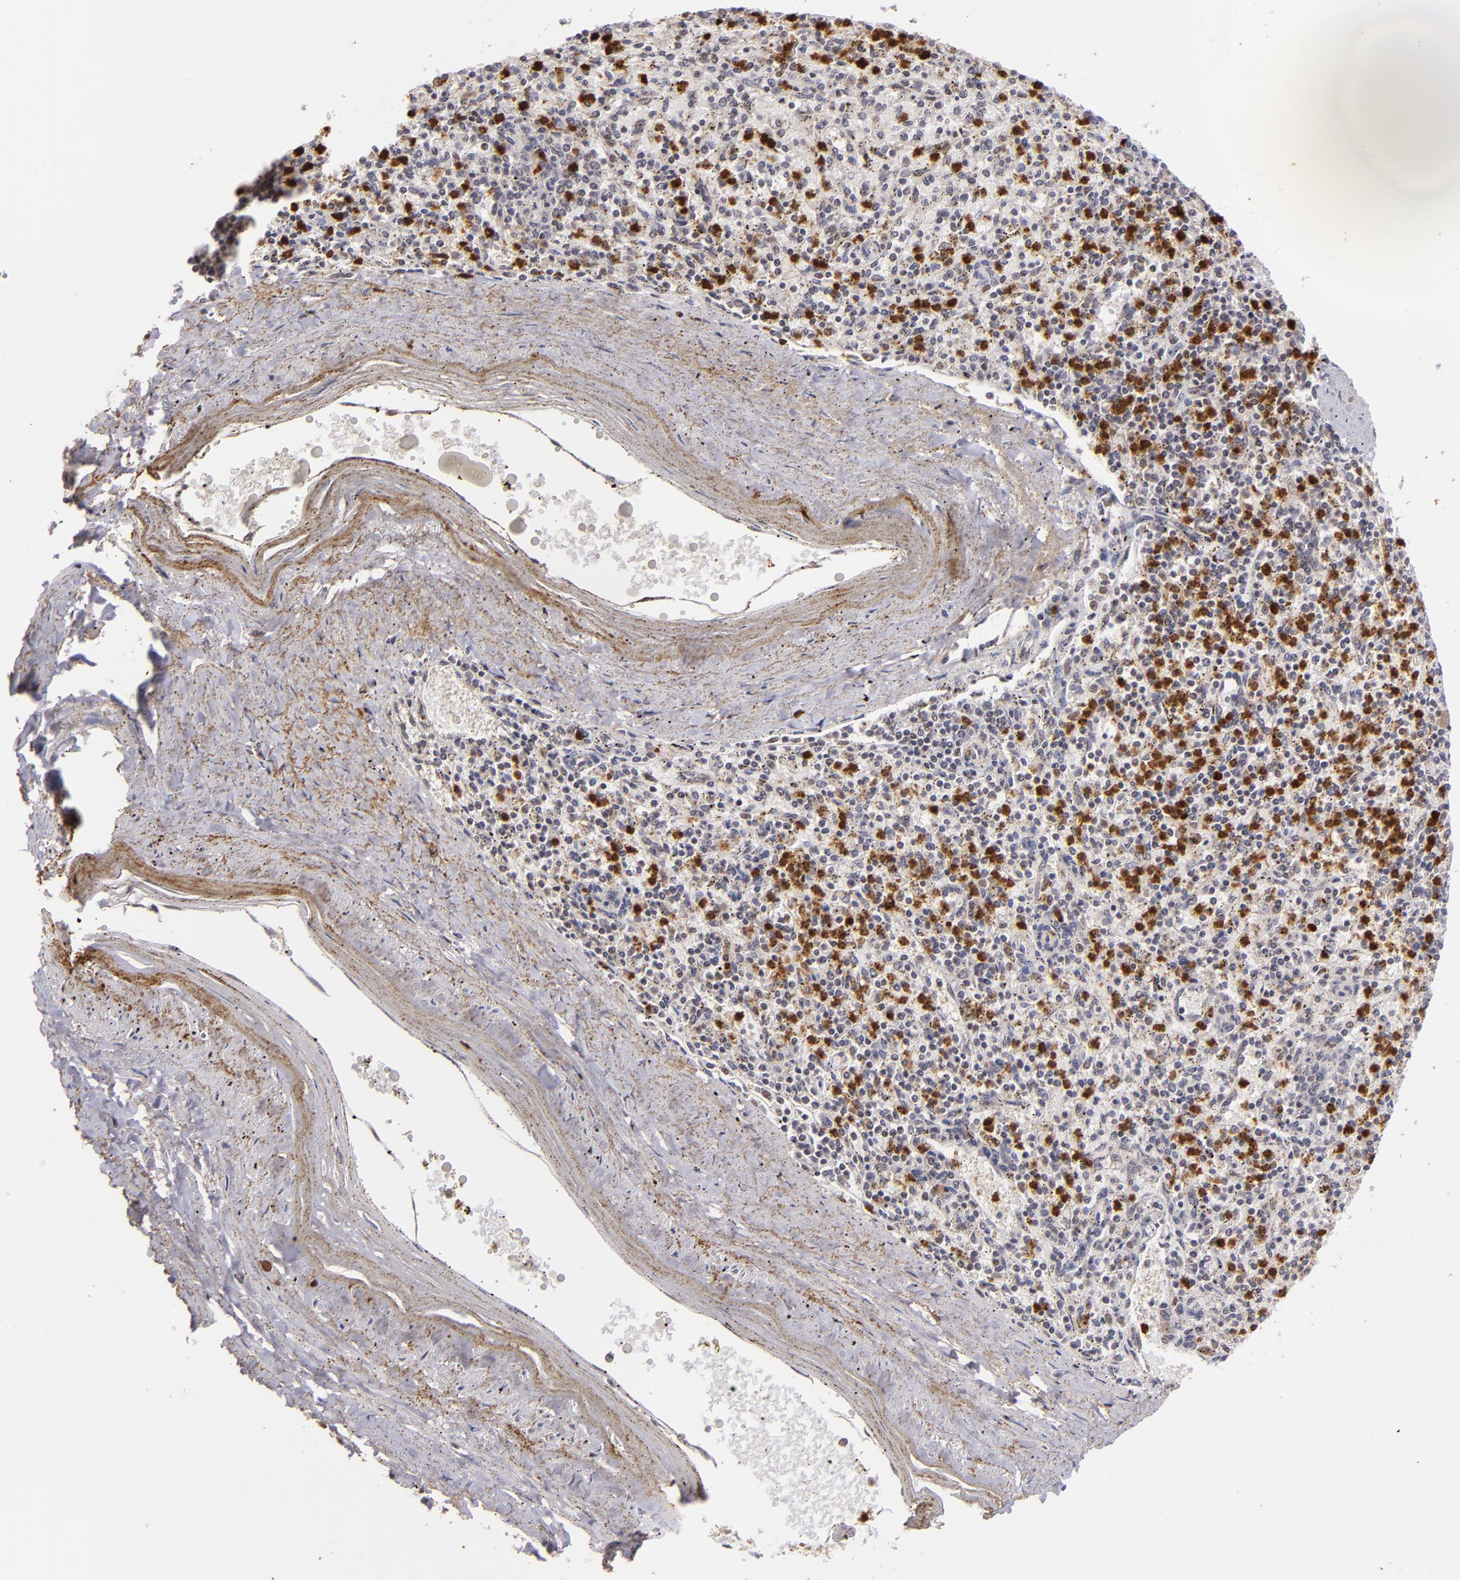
{"staining": {"intensity": "weak", "quantity": "<25%", "location": "cytoplasmic/membranous"}, "tissue": "spleen", "cell_type": "Cells in red pulp", "image_type": "normal", "snomed": [{"axis": "morphology", "description": "Normal tissue, NOS"}, {"axis": "topography", "description": "Spleen"}], "caption": "A high-resolution micrograph shows immunohistochemistry staining of normal spleen, which displays no significant expression in cells in red pulp.", "gene": "RXRG", "patient": {"sex": "male", "age": 72}}